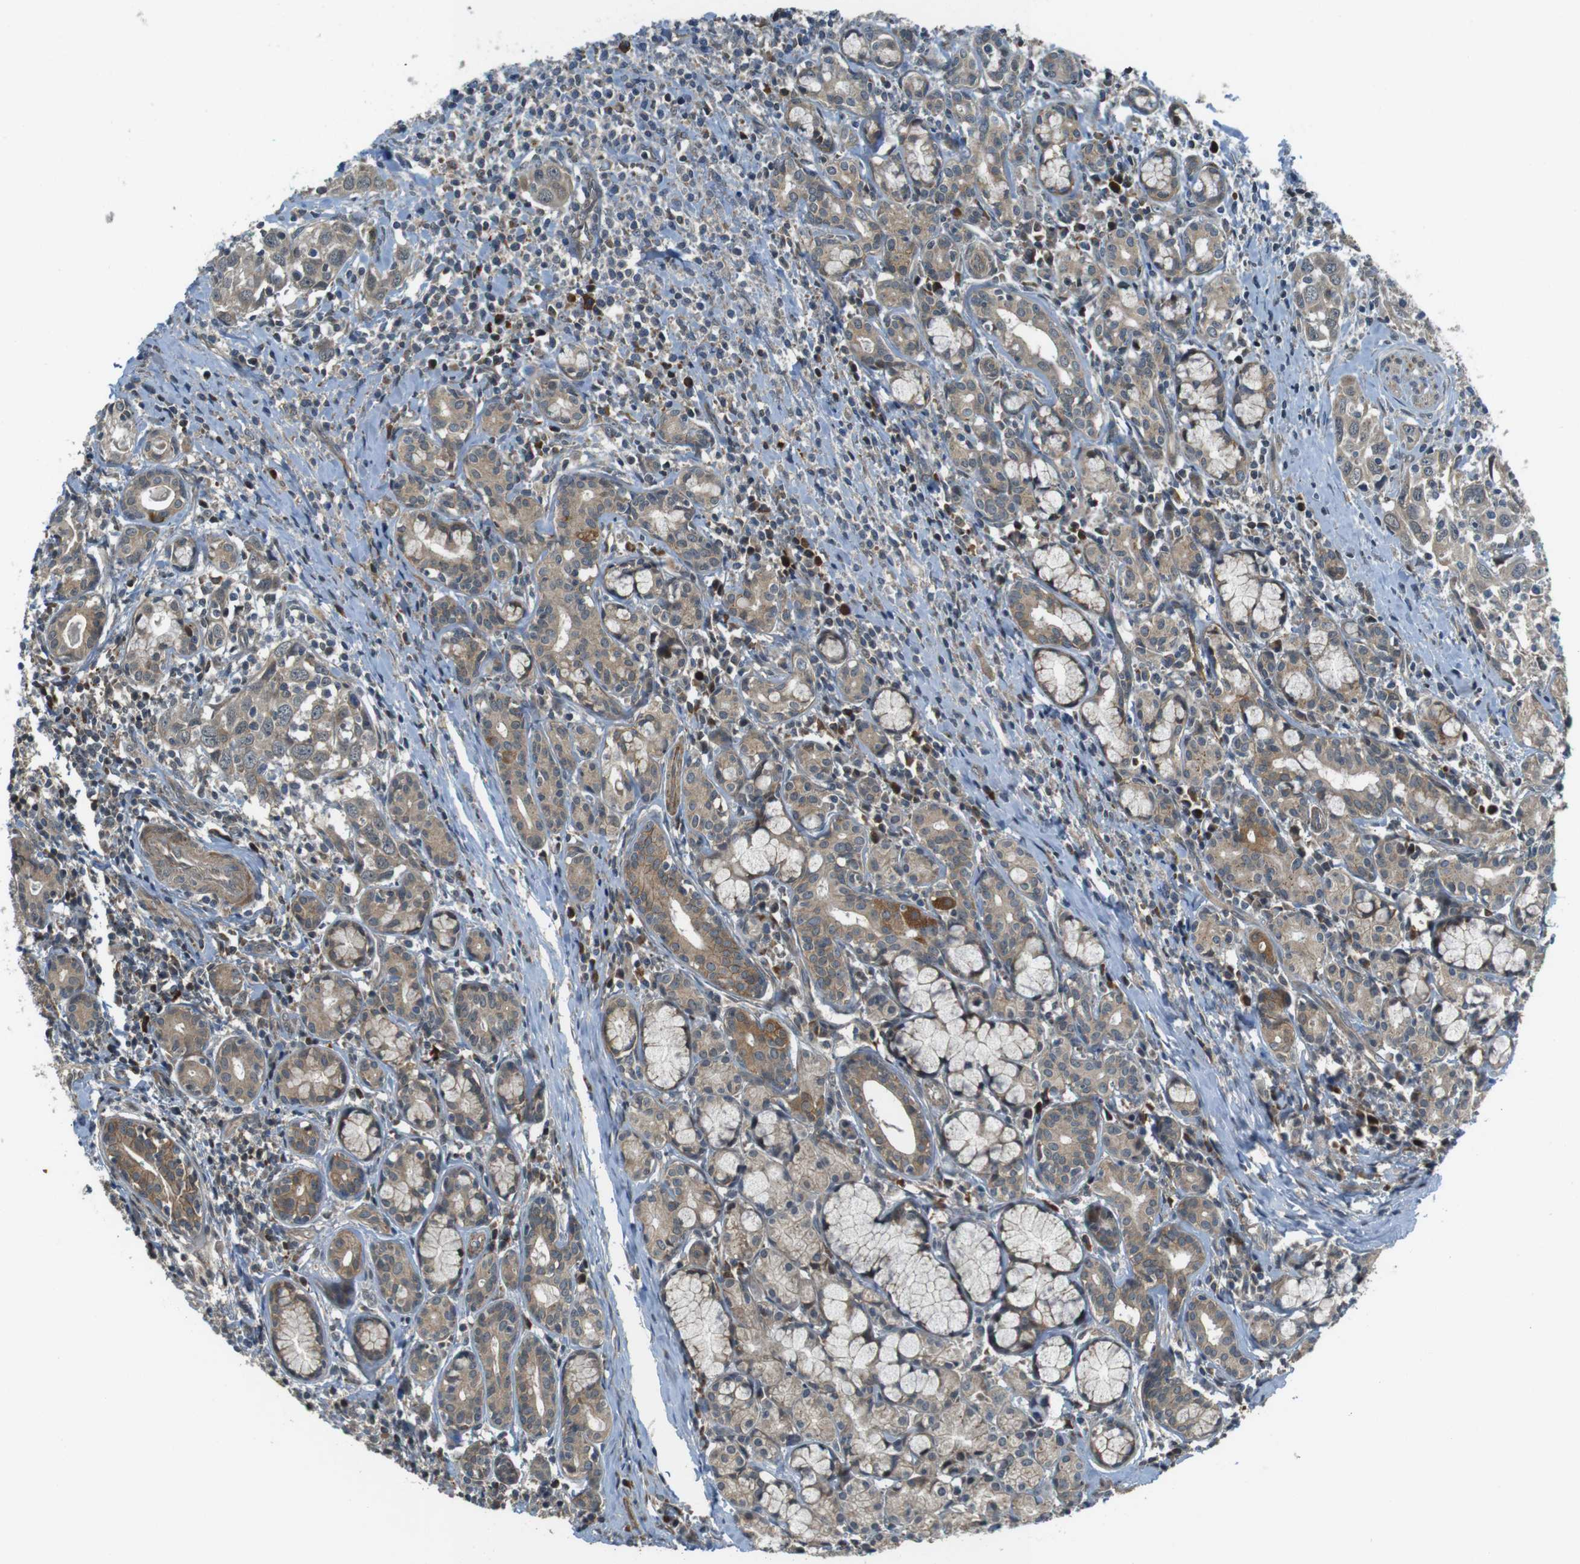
{"staining": {"intensity": "weak", "quantity": "25%-75%", "location": "cytoplasmic/membranous"}, "tissue": "head and neck cancer", "cell_type": "Tumor cells", "image_type": "cancer", "snomed": [{"axis": "morphology", "description": "Squamous cell carcinoma, NOS"}, {"axis": "topography", "description": "Oral tissue"}, {"axis": "topography", "description": "Head-Neck"}], "caption": "Immunohistochemical staining of human head and neck cancer (squamous cell carcinoma) displays low levels of weak cytoplasmic/membranous positivity in approximately 25%-75% of tumor cells.", "gene": "IFFO2", "patient": {"sex": "female", "age": 50}}